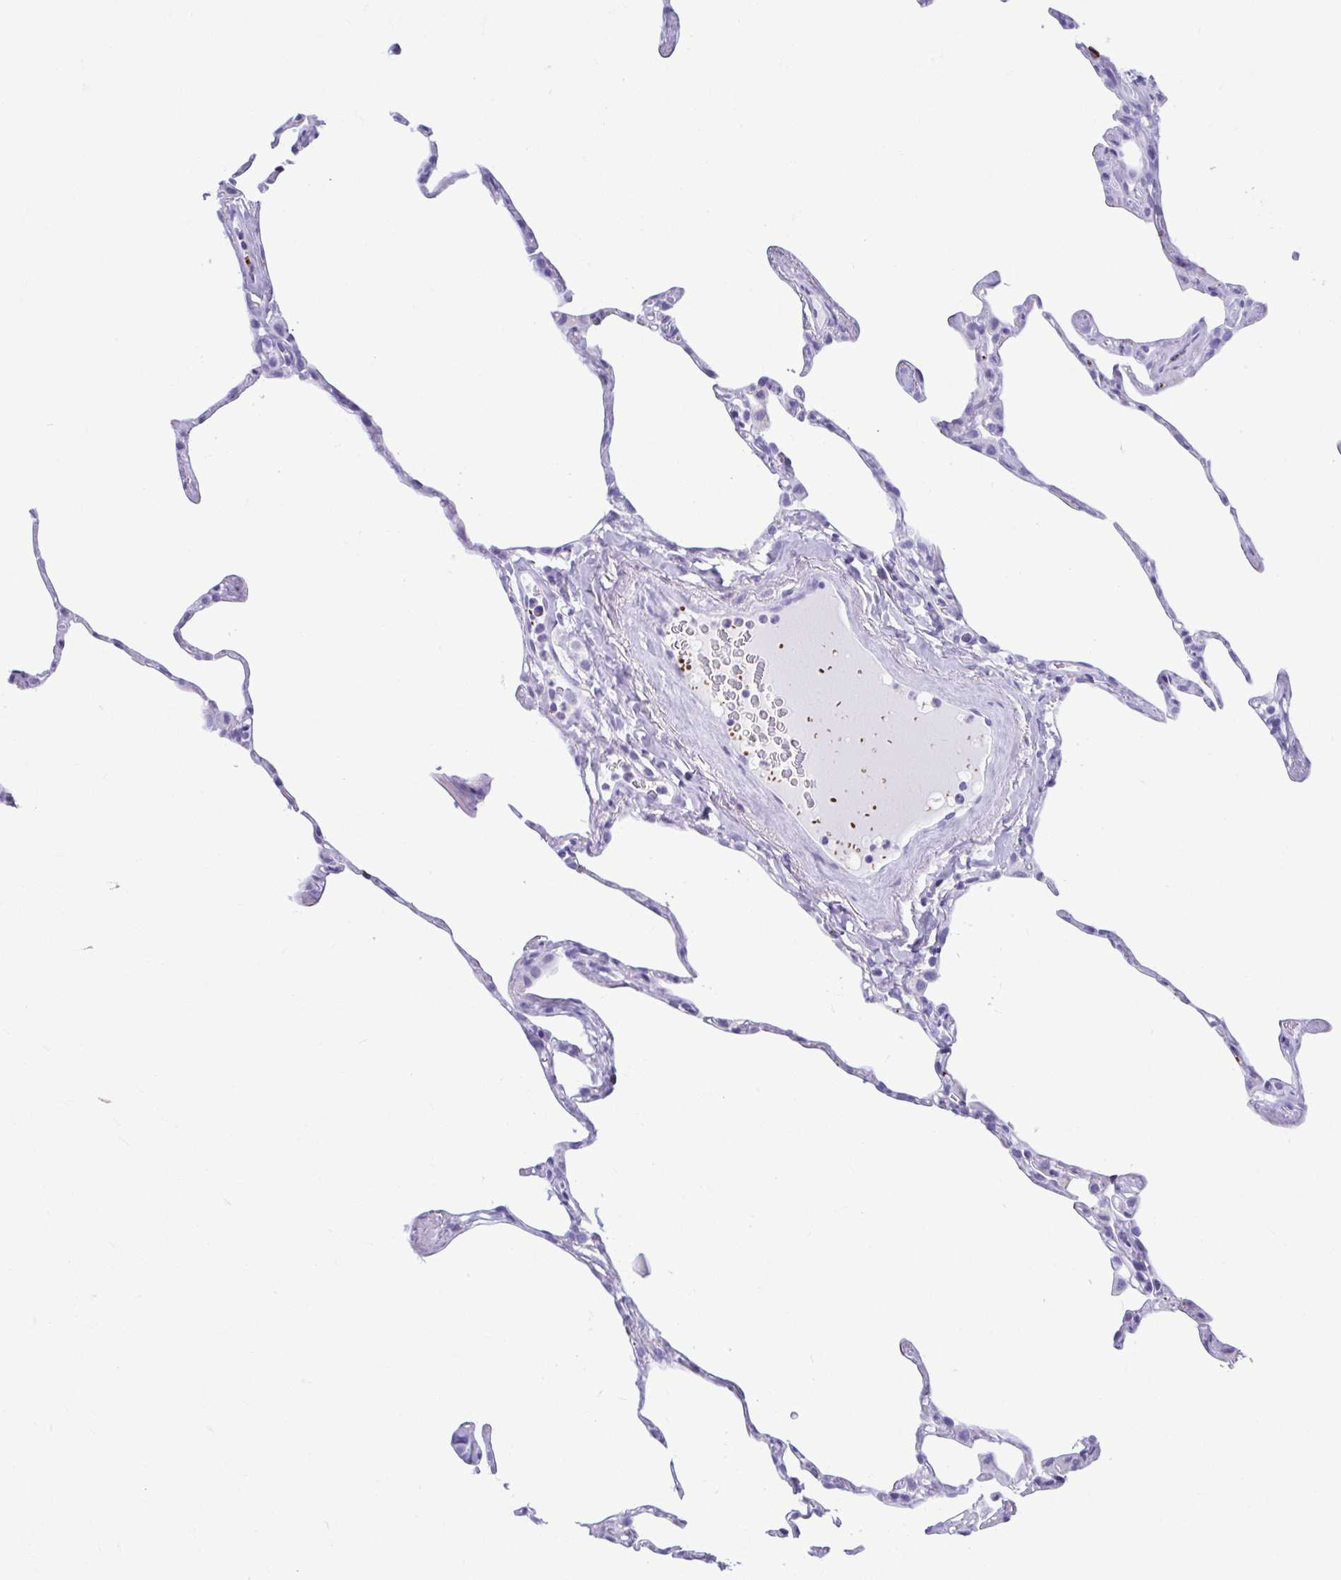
{"staining": {"intensity": "negative", "quantity": "none", "location": "none"}, "tissue": "lung", "cell_type": "Alveolar cells", "image_type": "normal", "snomed": [{"axis": "morphology", "description": "Normal tissue, NOS"}, {"axis": "topography", "description": "Lung"}], "caption": "There is no significant staining in alveolar cells of lung. (DAB IHC with hematoxylin counter stain).", "gene": "TCEAL3", "patient": {"sex": "male", "age": 65}}